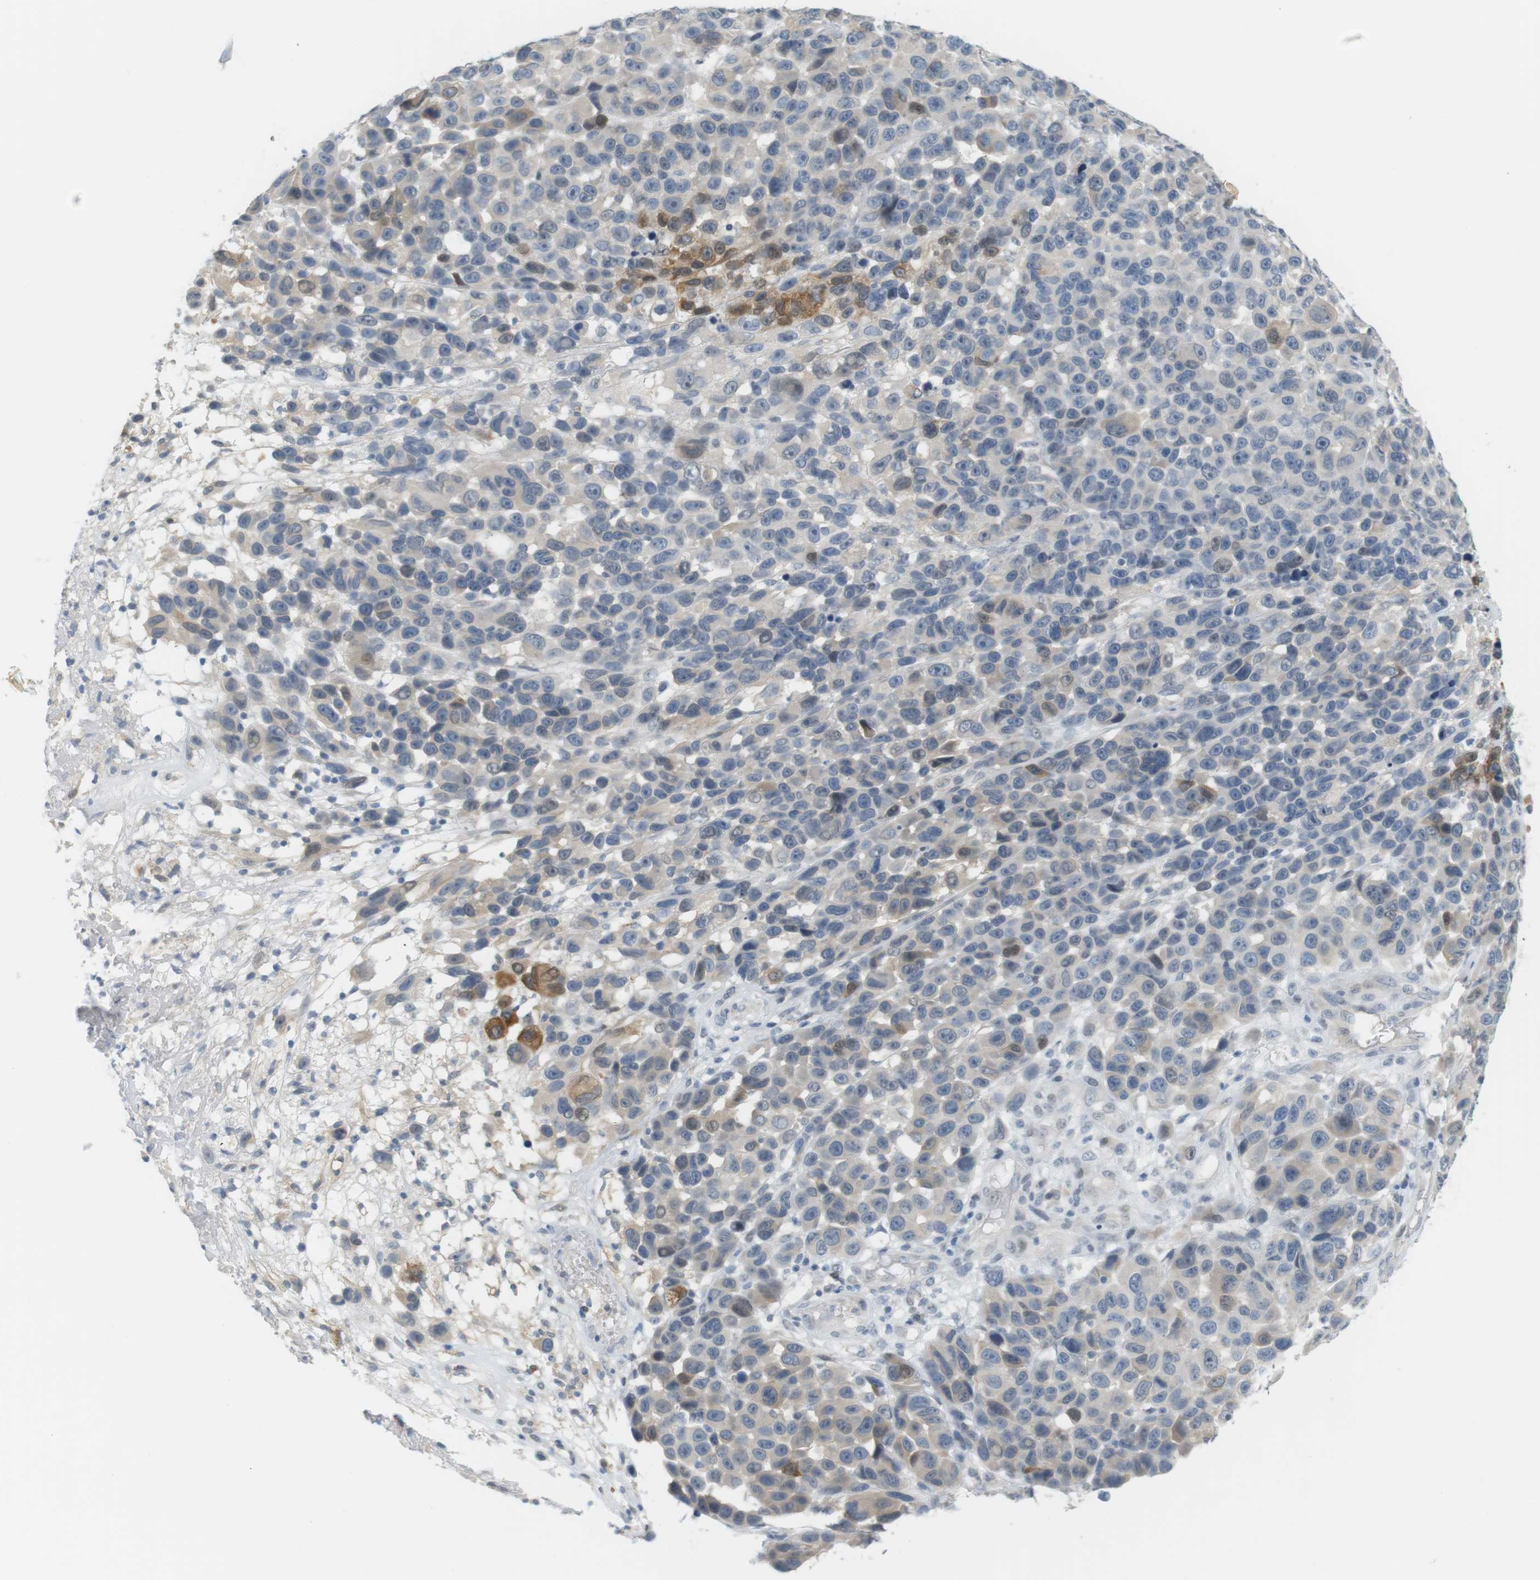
{"staining": {"intensity": "moderate", "quantity": "<25%", "location": "cytoplasmic/membranous"}, "tissue": "melanoma", "cell_type": "Tumor cells", "image_type": "cancer", "snomed": [{"axis": "morphology", "description": "Malignant melanoma, NOS"}, {"axis": "topography", "description": "Skin"}], "caption": "Immunohistochemistry (IHC) micrograph of melanoma stained for a protein (brown), which displays low levels of moderate cytoplasmic/membranous staining in approximately <25% of tumor cells.", "gene": "CREB3L2", "patient": {"sex": "male", "age": 53}}